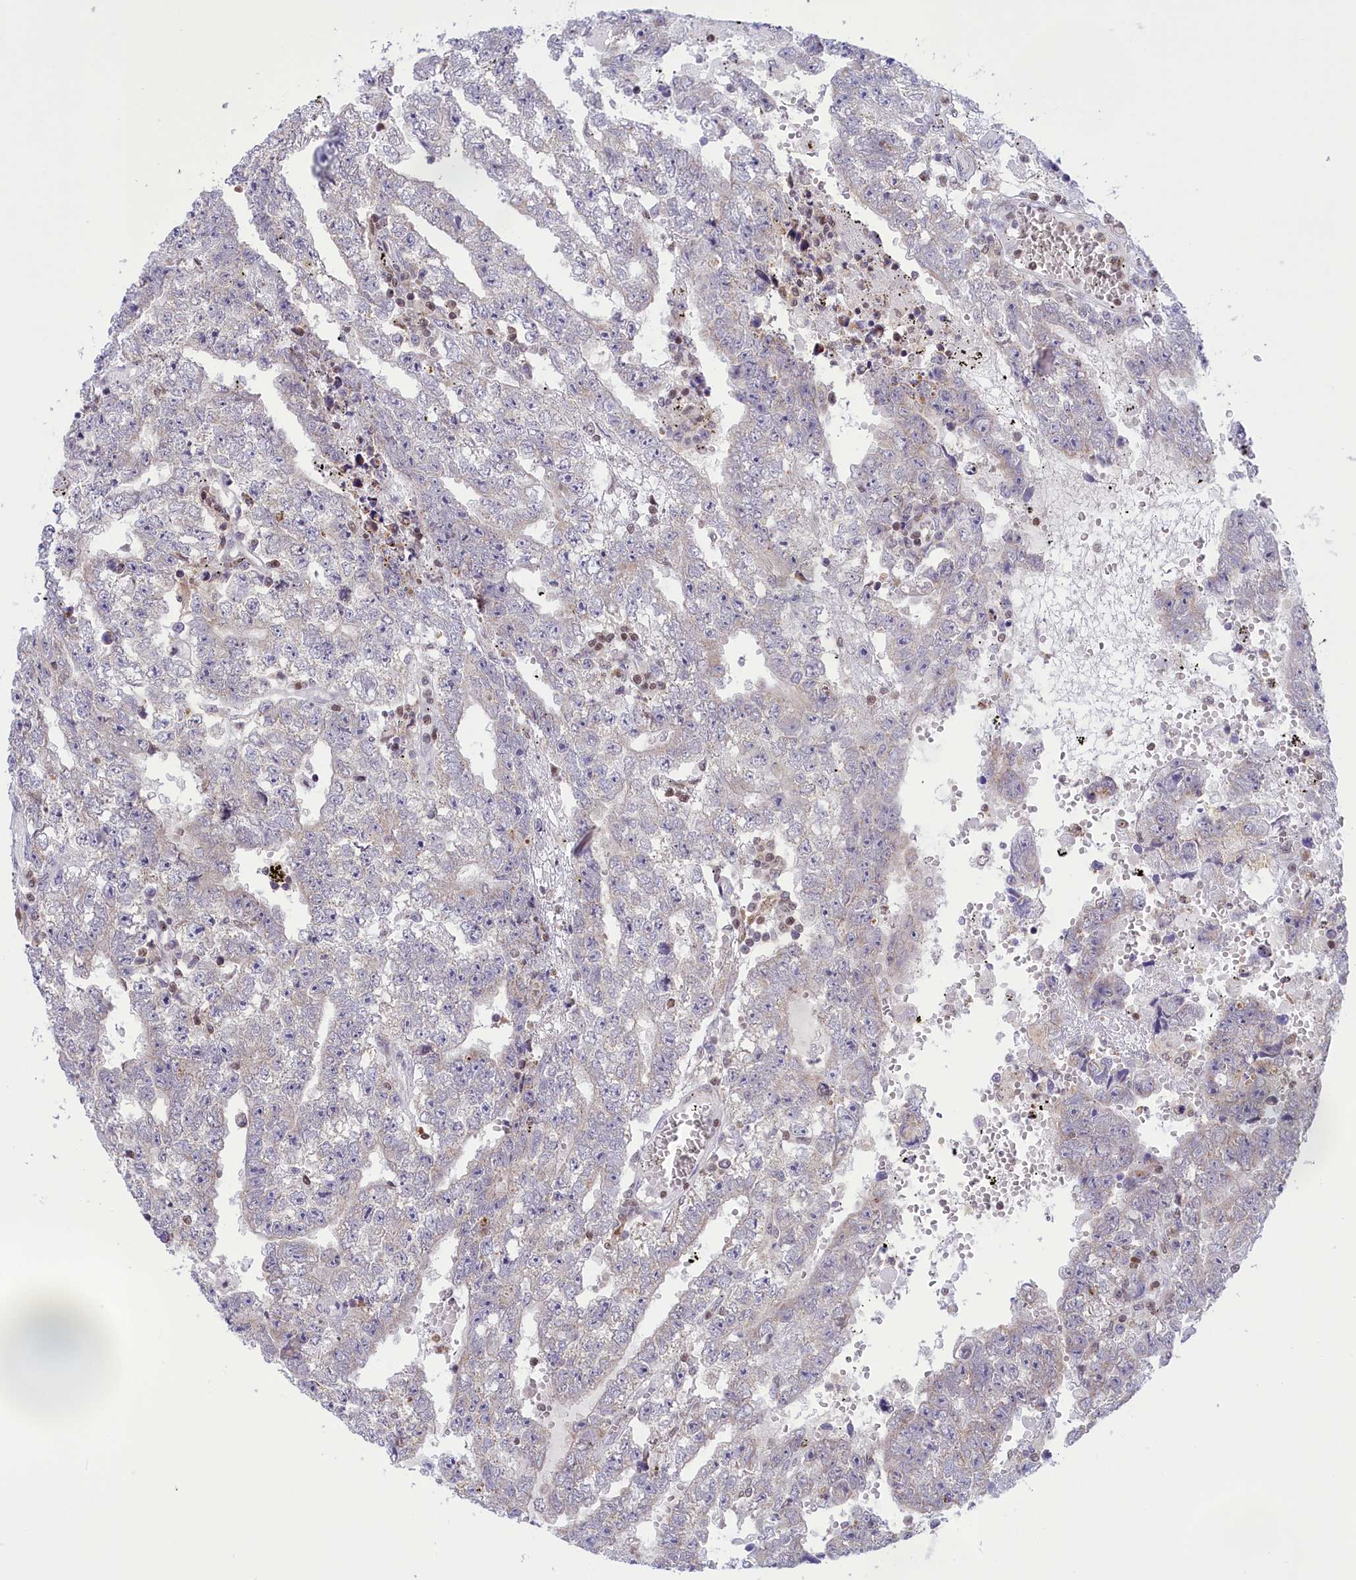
{"staining": {"intensity": "negative", "quantity": "none", "location": "none"}, "tissue": "testis cancer", "cell_type": "Tumor cells", "image_type": "cancer", "snomed": [{"axis": "morphology", "description": "Carcinoma, Embryonal, NOS"}, {"axis": "topography", "description": "Testis"}], "caption": "DAB (3,3'-diaminobenzidine) immunohistochemical staining of human embryonal carcinoma (testis) reveals no significant expression in tumor cells. Nuclei are stained in blue.", "gene": "IZUMO2", "patient": {"sex": "male", "age": 25}}